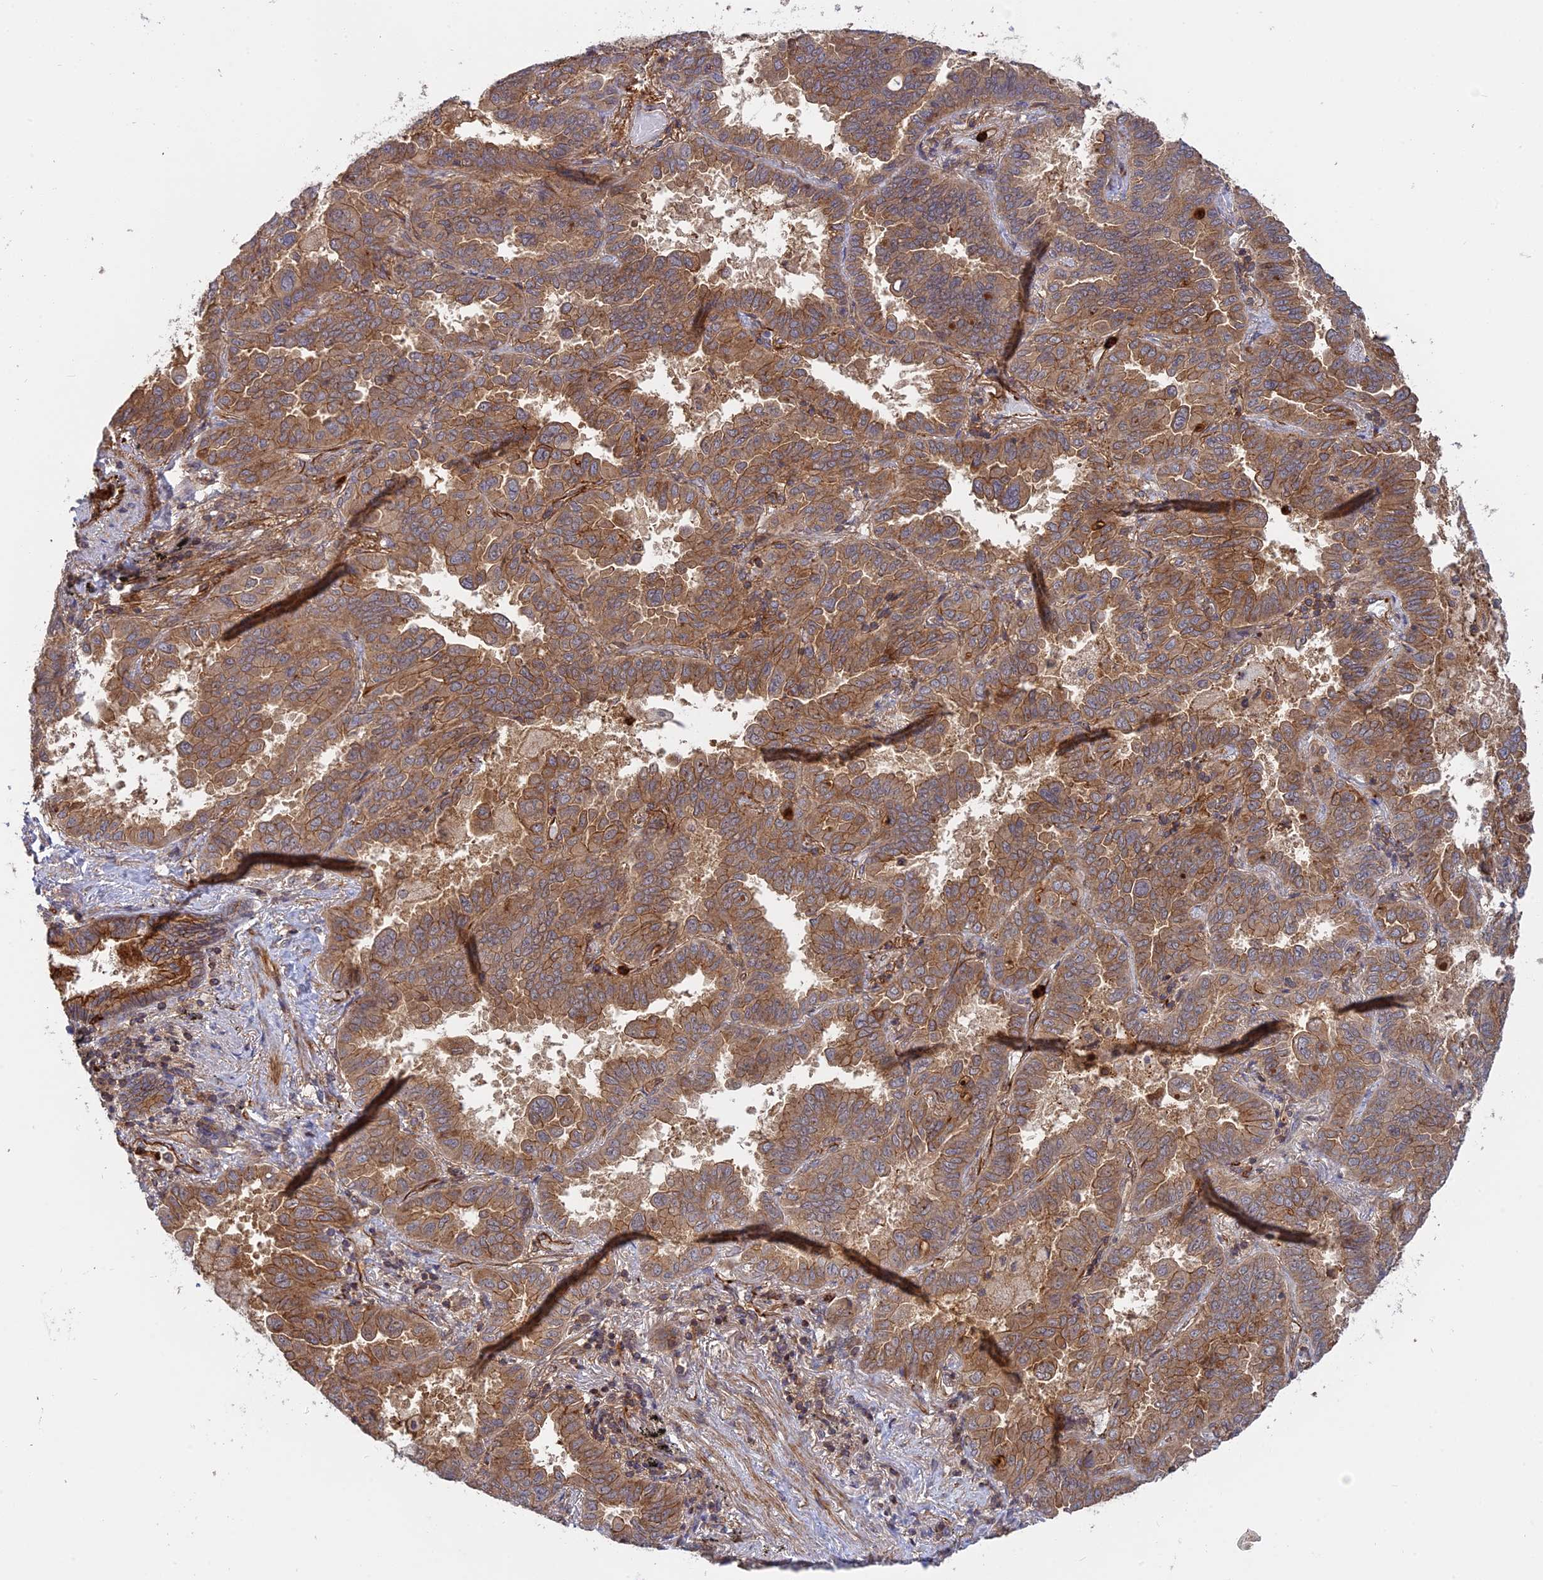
{"staining": {"intensity": "moderate", "quantity": ">75%", "location": "cytoplasmic/membranous"}, "tissue": "lung cancer", "cell_type": "Tumor cells", "image_type": "cancer", "snomed": [{"axis": "morphology", "description": "Adenocarcinoma, NOS"}, {"axis": "topography", "description": "Lung"}], "caption": "A brown stain highlights moderate cytoplasmic/membranous expression of a protein in human lung cancer tumor cells.", "gene": "PHLDB3", "patient": {"sex": "male", "age": 64}}